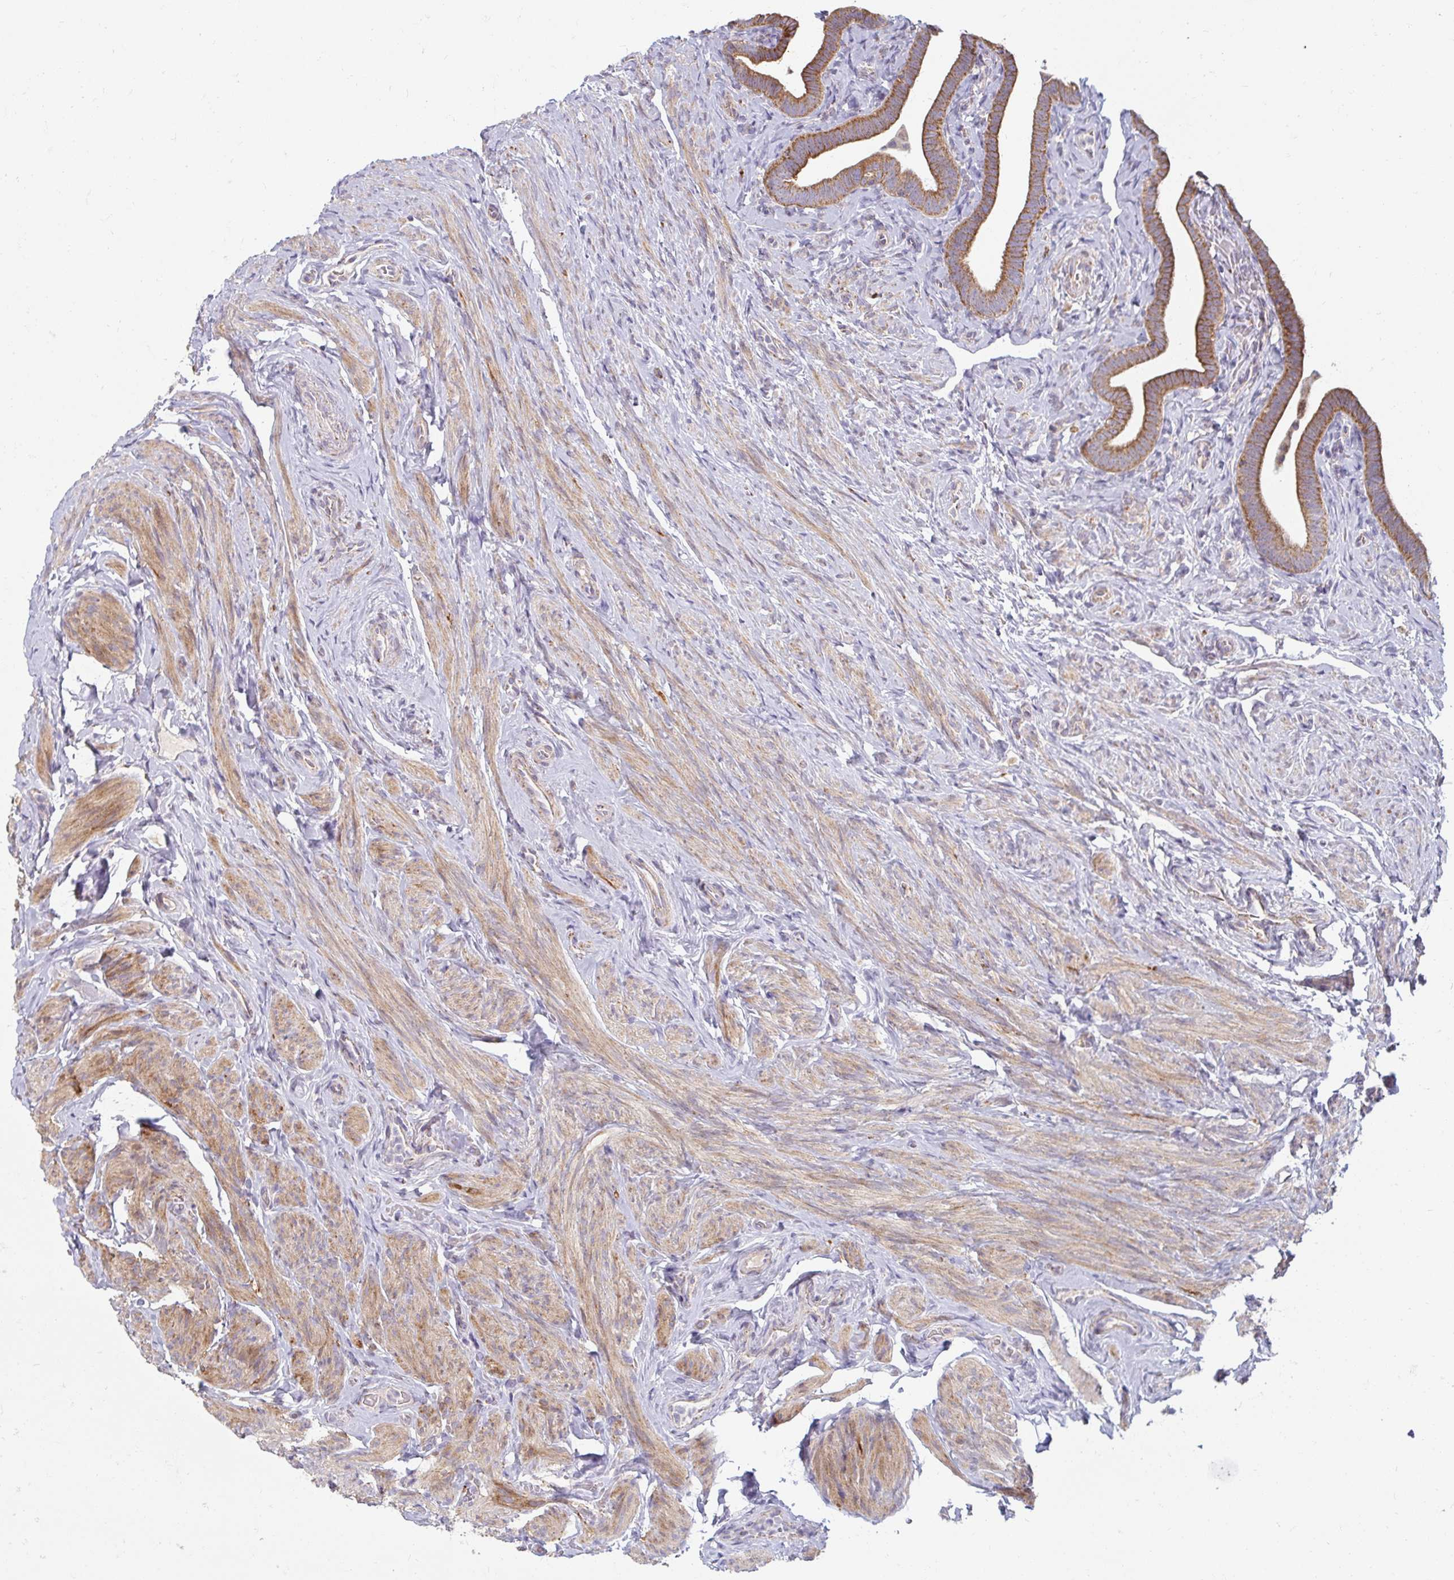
{"staining": {"intensity": "moderate", "quantity": ">75%", "location": "cytoplasmic/membranous"}, "tissue": "fallopian tube", "cell_type": "Glandular cells", "image_type": "normal", "snomed": [{"axis": "morphology", "description": "Normal tissue, NOS"}, {"axis": "topography", "description": "Fallopian tube"}], "caption": "Fallopian tube stained with a brown dye displays moderate cytoplasmic/membranous positive staining in about >75% of glandular cells.", "gene": "SKP2", "patient": {"sex": "female", "age": 69}}